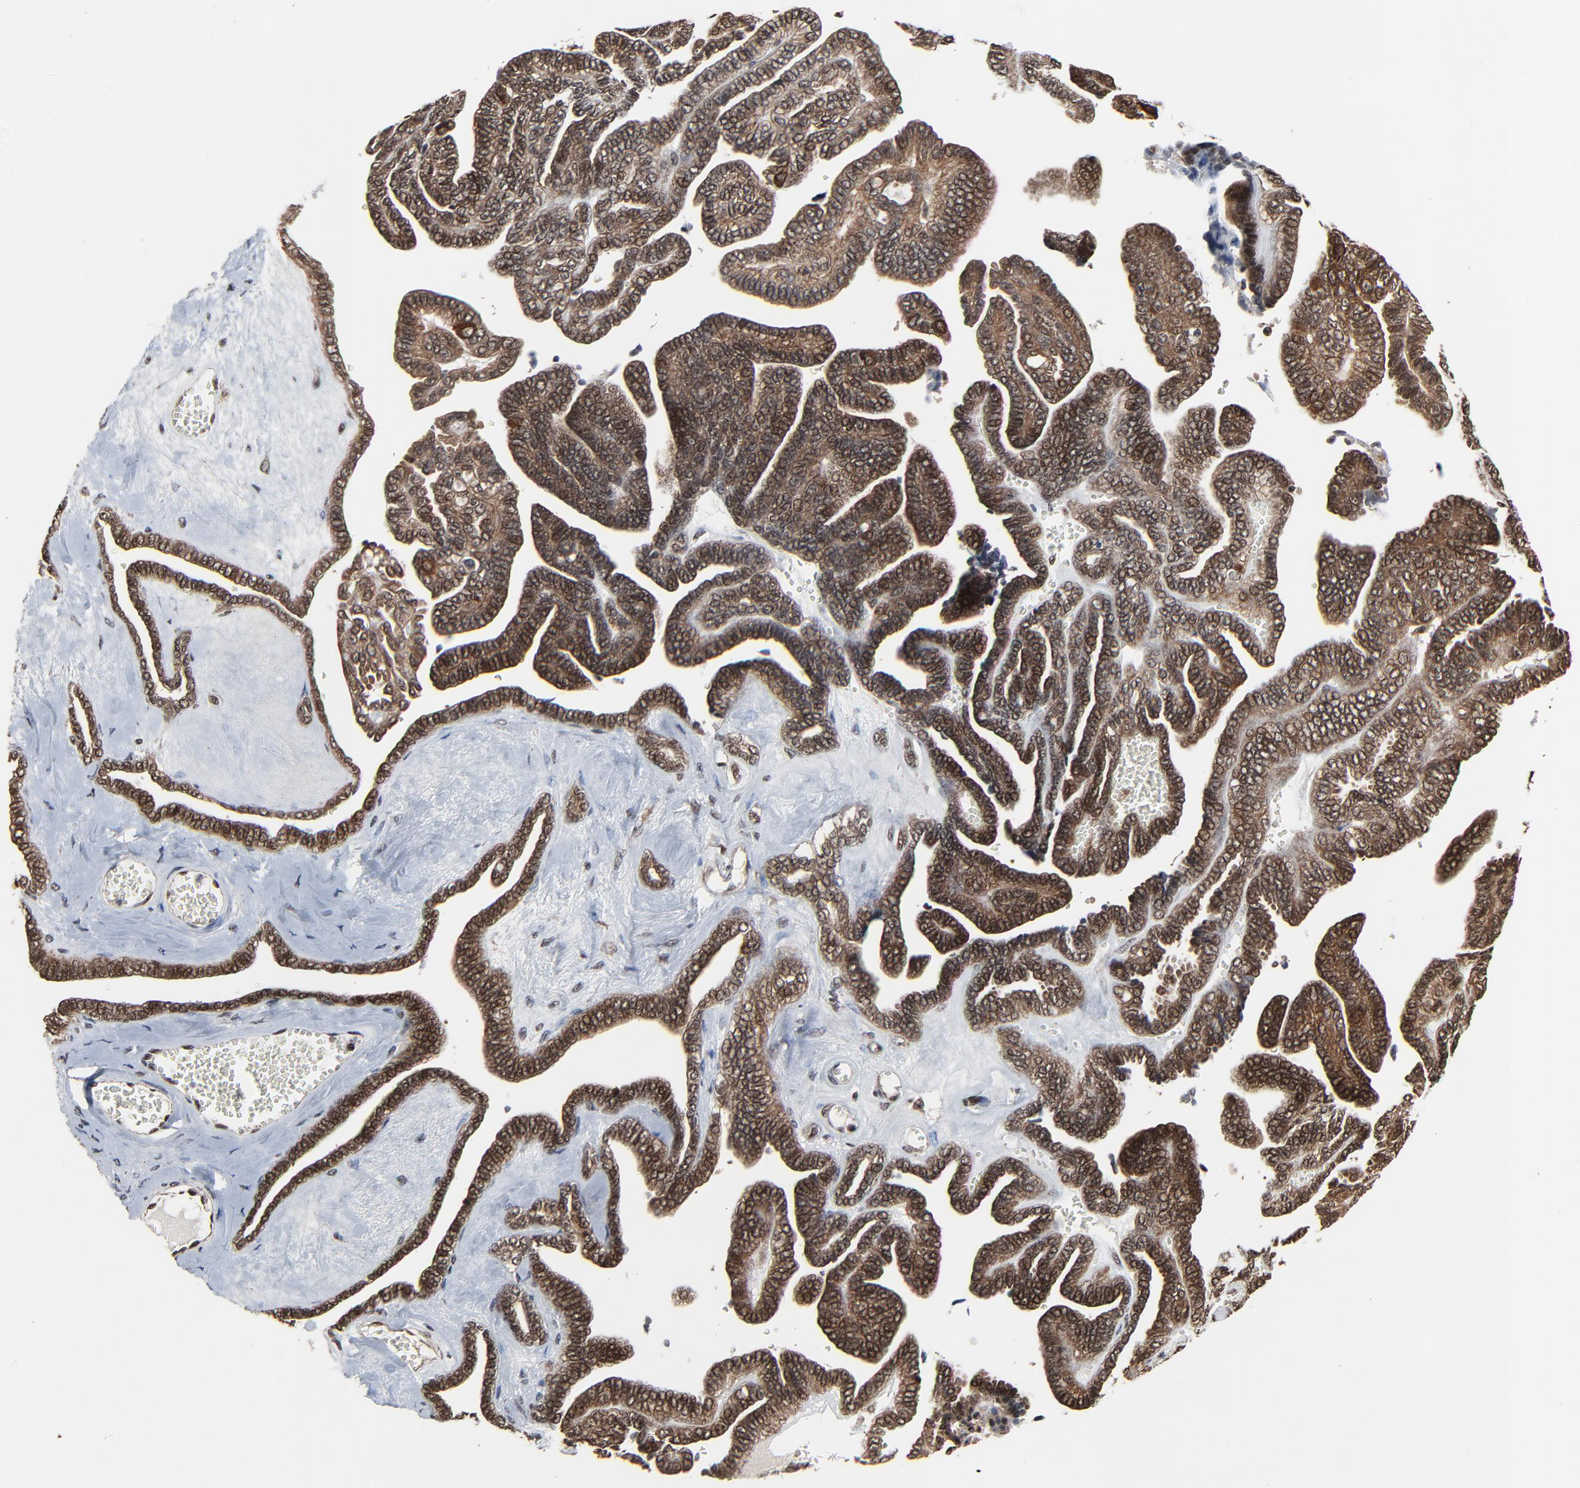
{"staining": {"intensity": "strong", "quantity": ">75%", "location": "cytoplasmic/membranous,nuclear"}, "tissue": "ovarian cancer", "cell_type": "Tumor cells", "image_type": "cancer", "snomed": [{"axis": "morphology", "description": "Cystadenocarcinoma, serous, NOS"}, {"axis": "topography", "description": "Ovary"}], "caption": "IHC micrograph of neoplastic tissue: ovarian serous cystadenocarcinoma stained using IHC exhibits high levels of strong protein expression localized specifically in the cytoplasmic/membranous and nuclear of tumor cells, appearing as a cytoplasmic/membranous and nuclear brown color.", "gene": "RHOJ", "patient": {"sex": "female", "age": 71}}